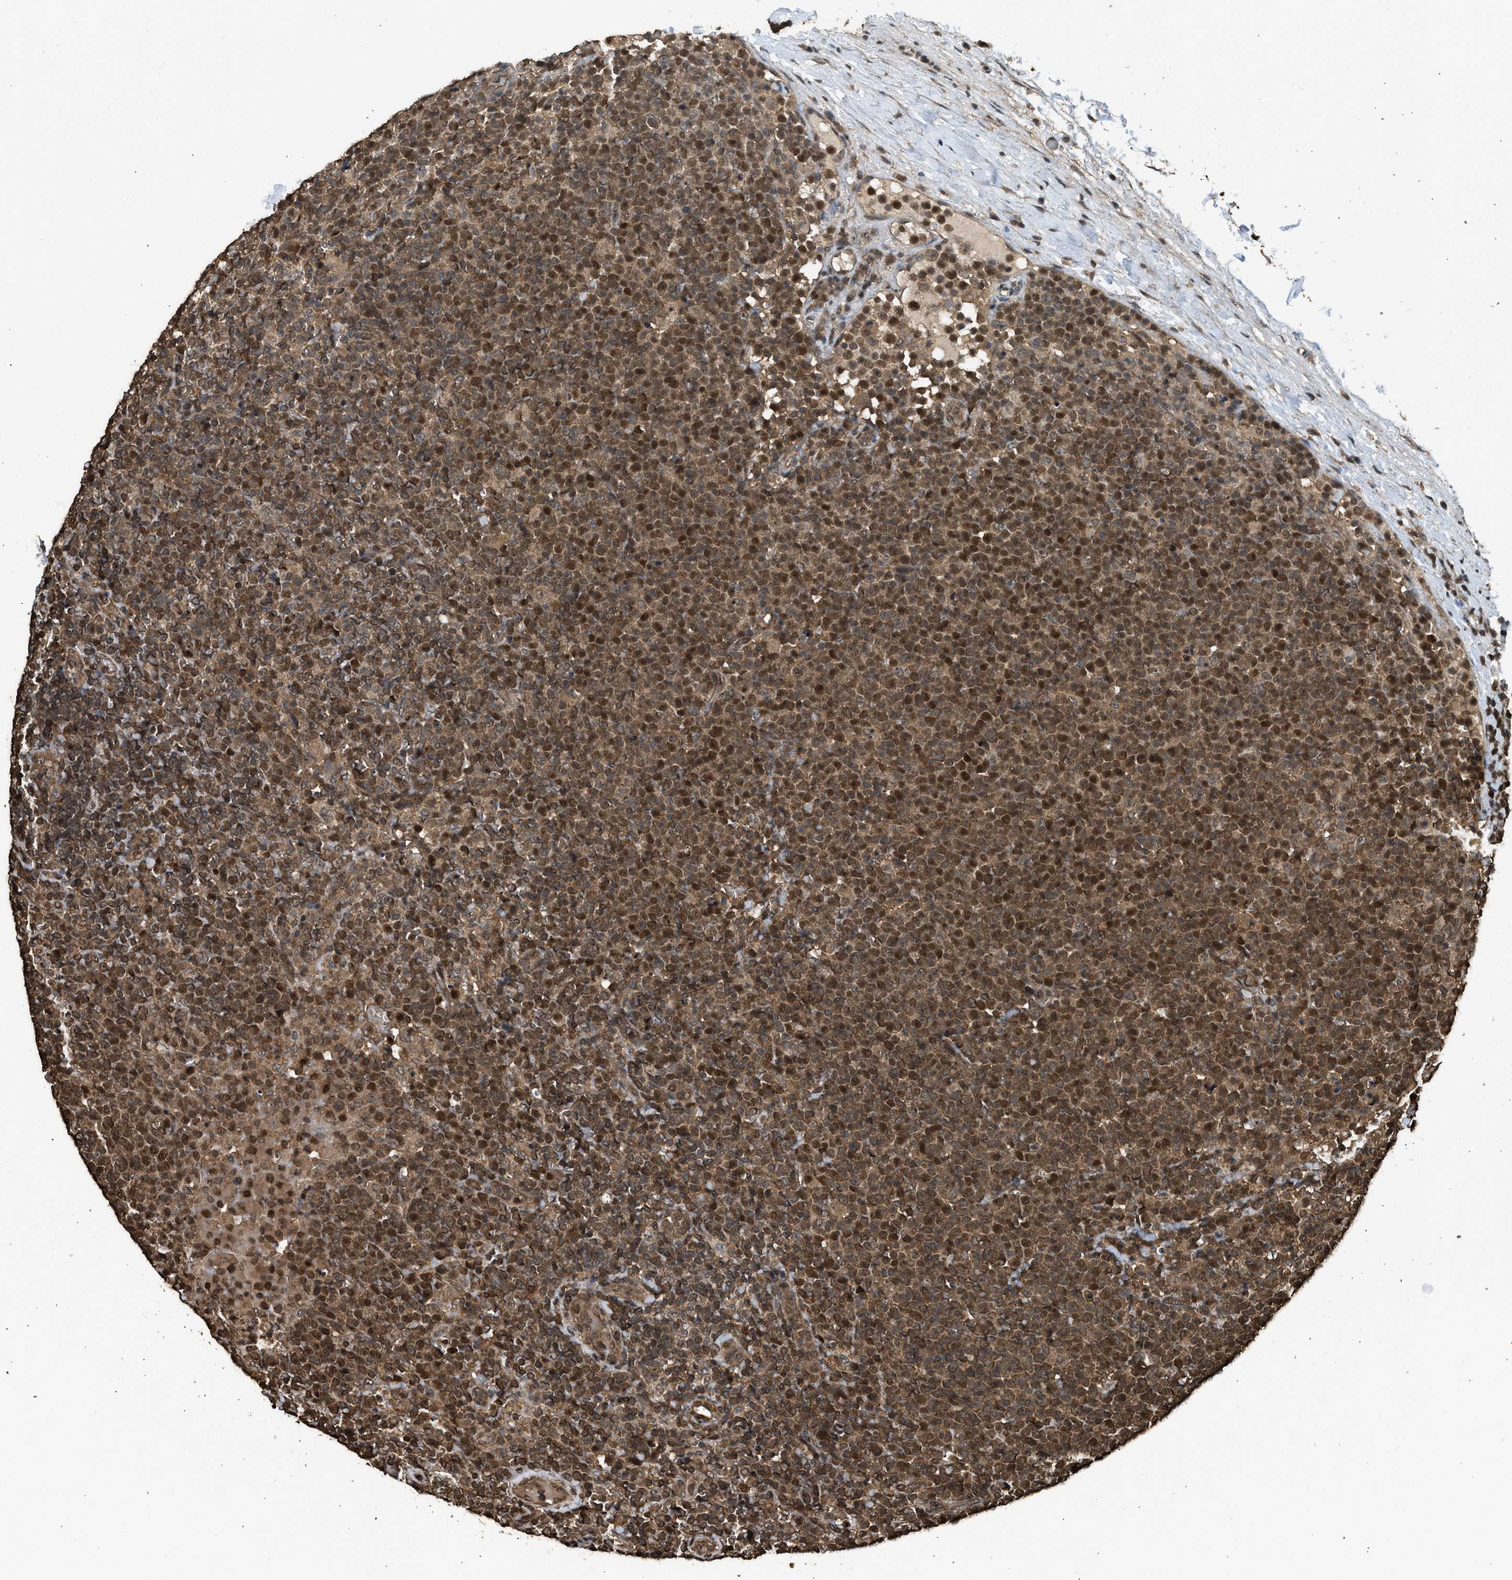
{"staining": {"intensity": "strong", "quantity": ">75%", "location": "cytoplasmic/membranous,nuclear"}, "tissue": "lymphoma", "cell_type": "Tumor cells", "image_type": "cancer", "snomed": [{"axis": "morphology", "description": "Malignant lymphoma, non-Hodgkin's type, High grade"}, {"axis": "topography", "description": "Lymph node"}], "caption": "A histopathology image of human lymphoma stained for a protein shows strong cytoplasmic/membranous and nuclear brown staining in tumor cells.", "gene": "MYBL2", "patient": {"sex": "male", "age": 61}}